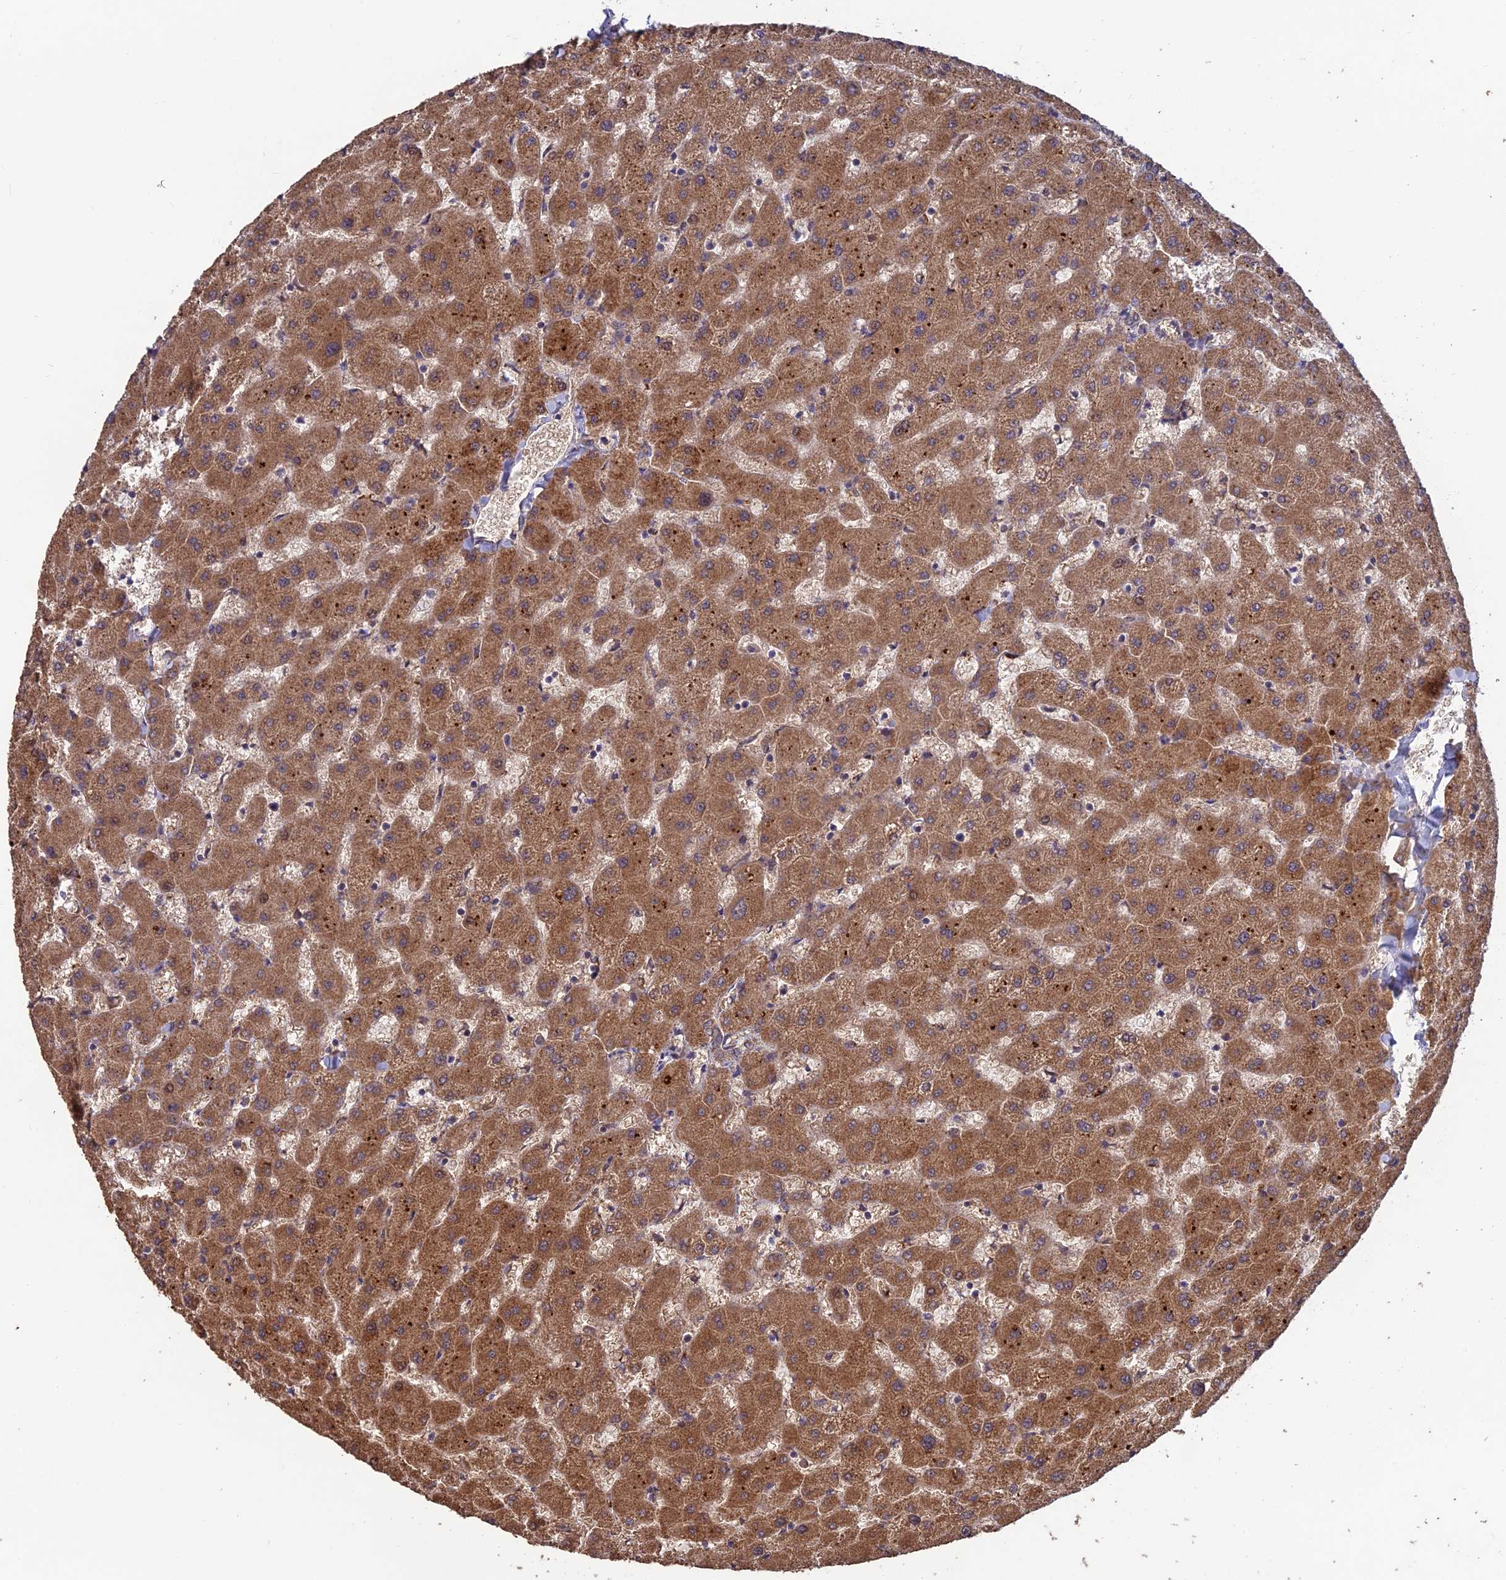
{"staining": {"intensity": "moderate", "quantity": ">75%", "location": "cytoplasmic/membranous"}, "tissue": "liver", "cell_type": "Cholangiocytes", "image_type": "normal", "snomed": [{"axis": "morphology", "description": "Normal tissue, NOS"}, {"axis": "topography", "description": "Liver"}], "caption": "Human liver stained for a protein (brown) displays moderate cytoplasmic/membranous positive positivity in approximately >75% of cholangiocytes.", "gene": "SHISA5", "patient": {"sex": "female", "age": 63}}